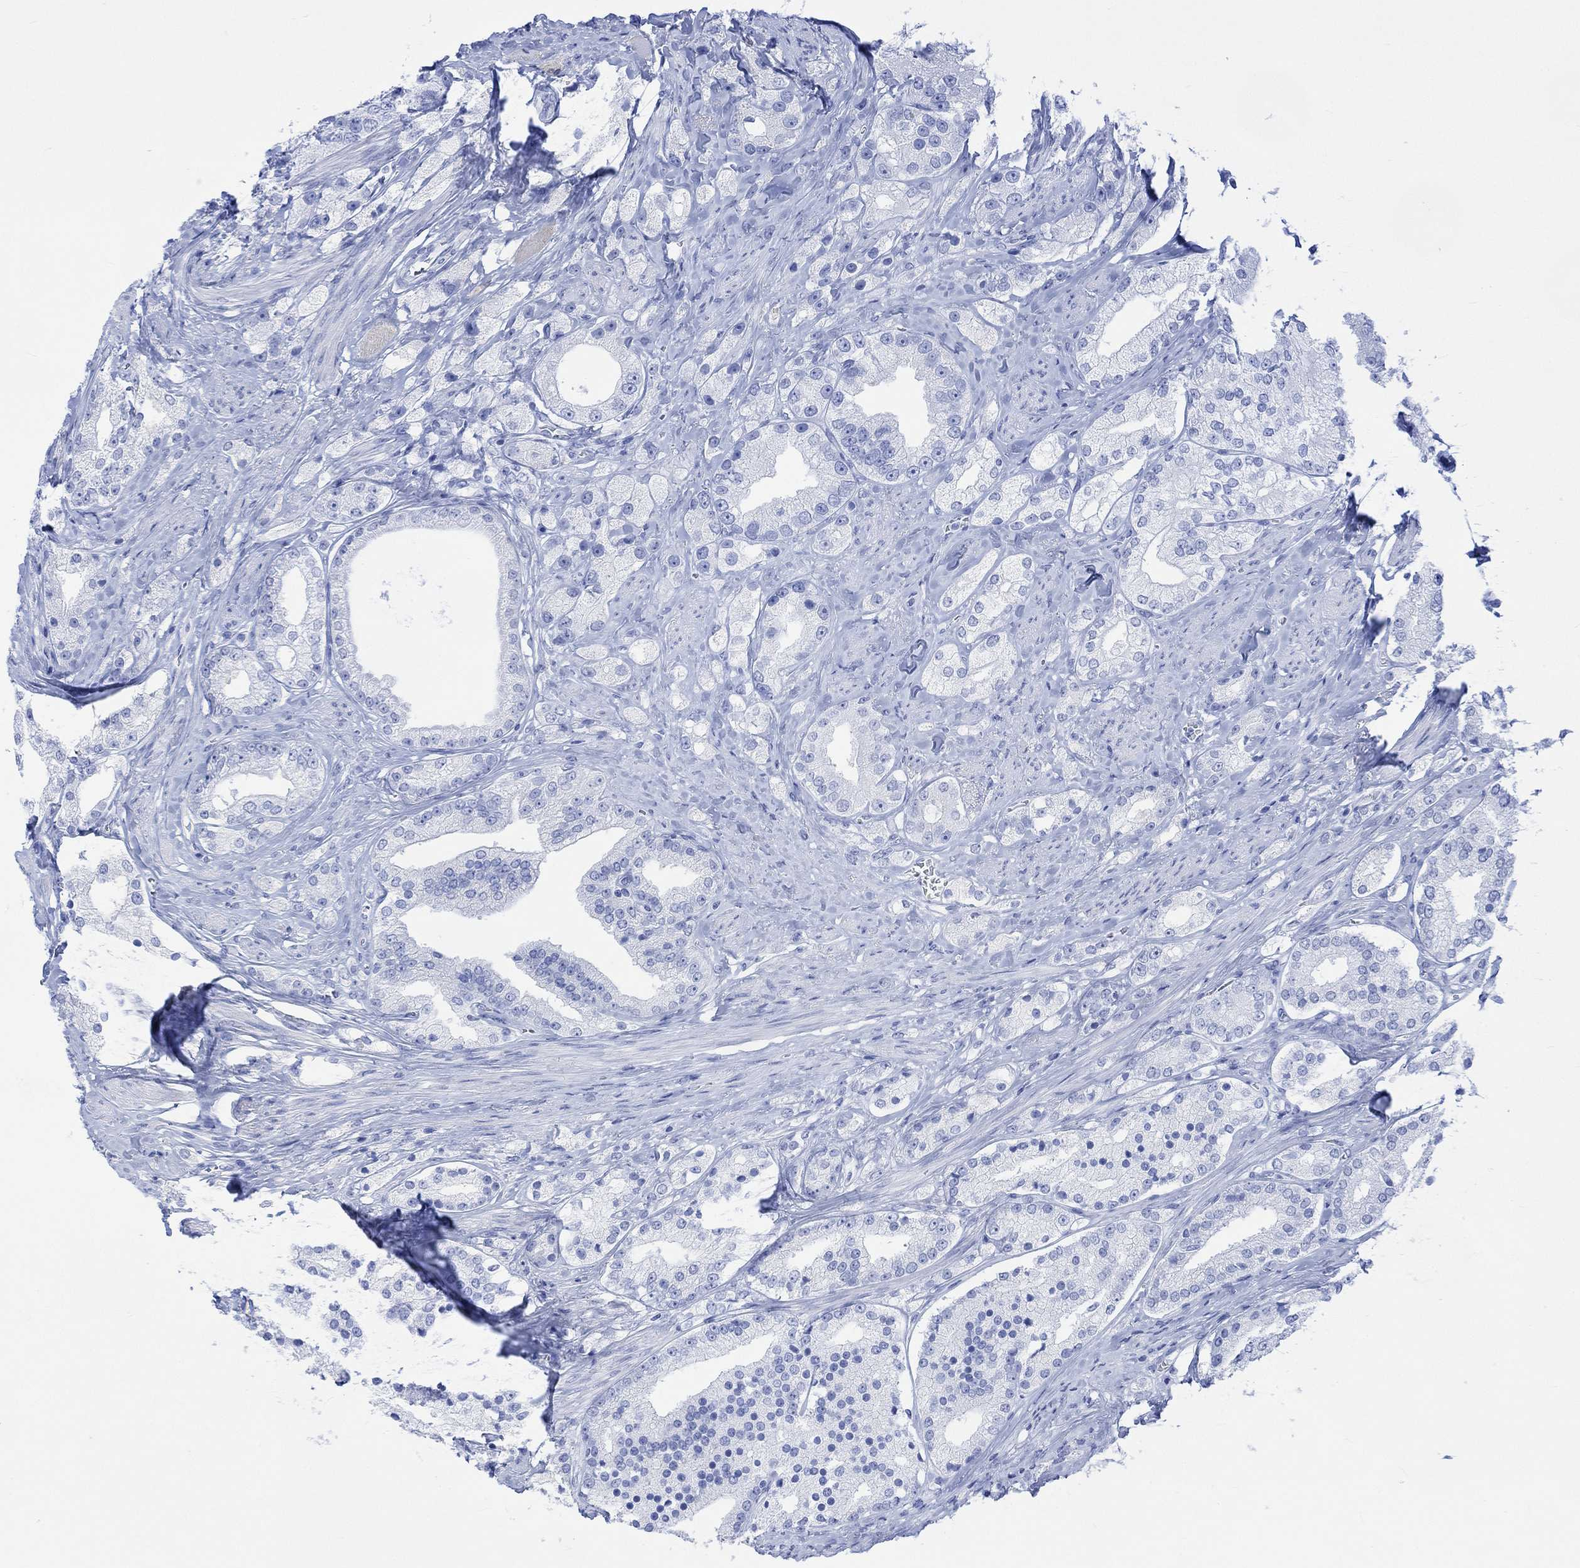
{"staining": {"intensity": "negative", "quantity": "none", "location": "none"}, "tissue": "prostate cancer", "cell_type": "Tumor cells", "image_type": "cancer", "snomed": [{"axis": "morphology", "description": "Adenocarcinoma, NOS"}, {"axis": "topography", "description": "Prostate and seminal vesicle, NOS"}, {"axis": "topography", "description": "Prostate"}], "caption": "Prostate adenocarcinoma was stained to show a protein in brown. There is no significant positivity in tumor cells.", "gene": "CELF4", "patient": {"sex": "male", "age": 67}}